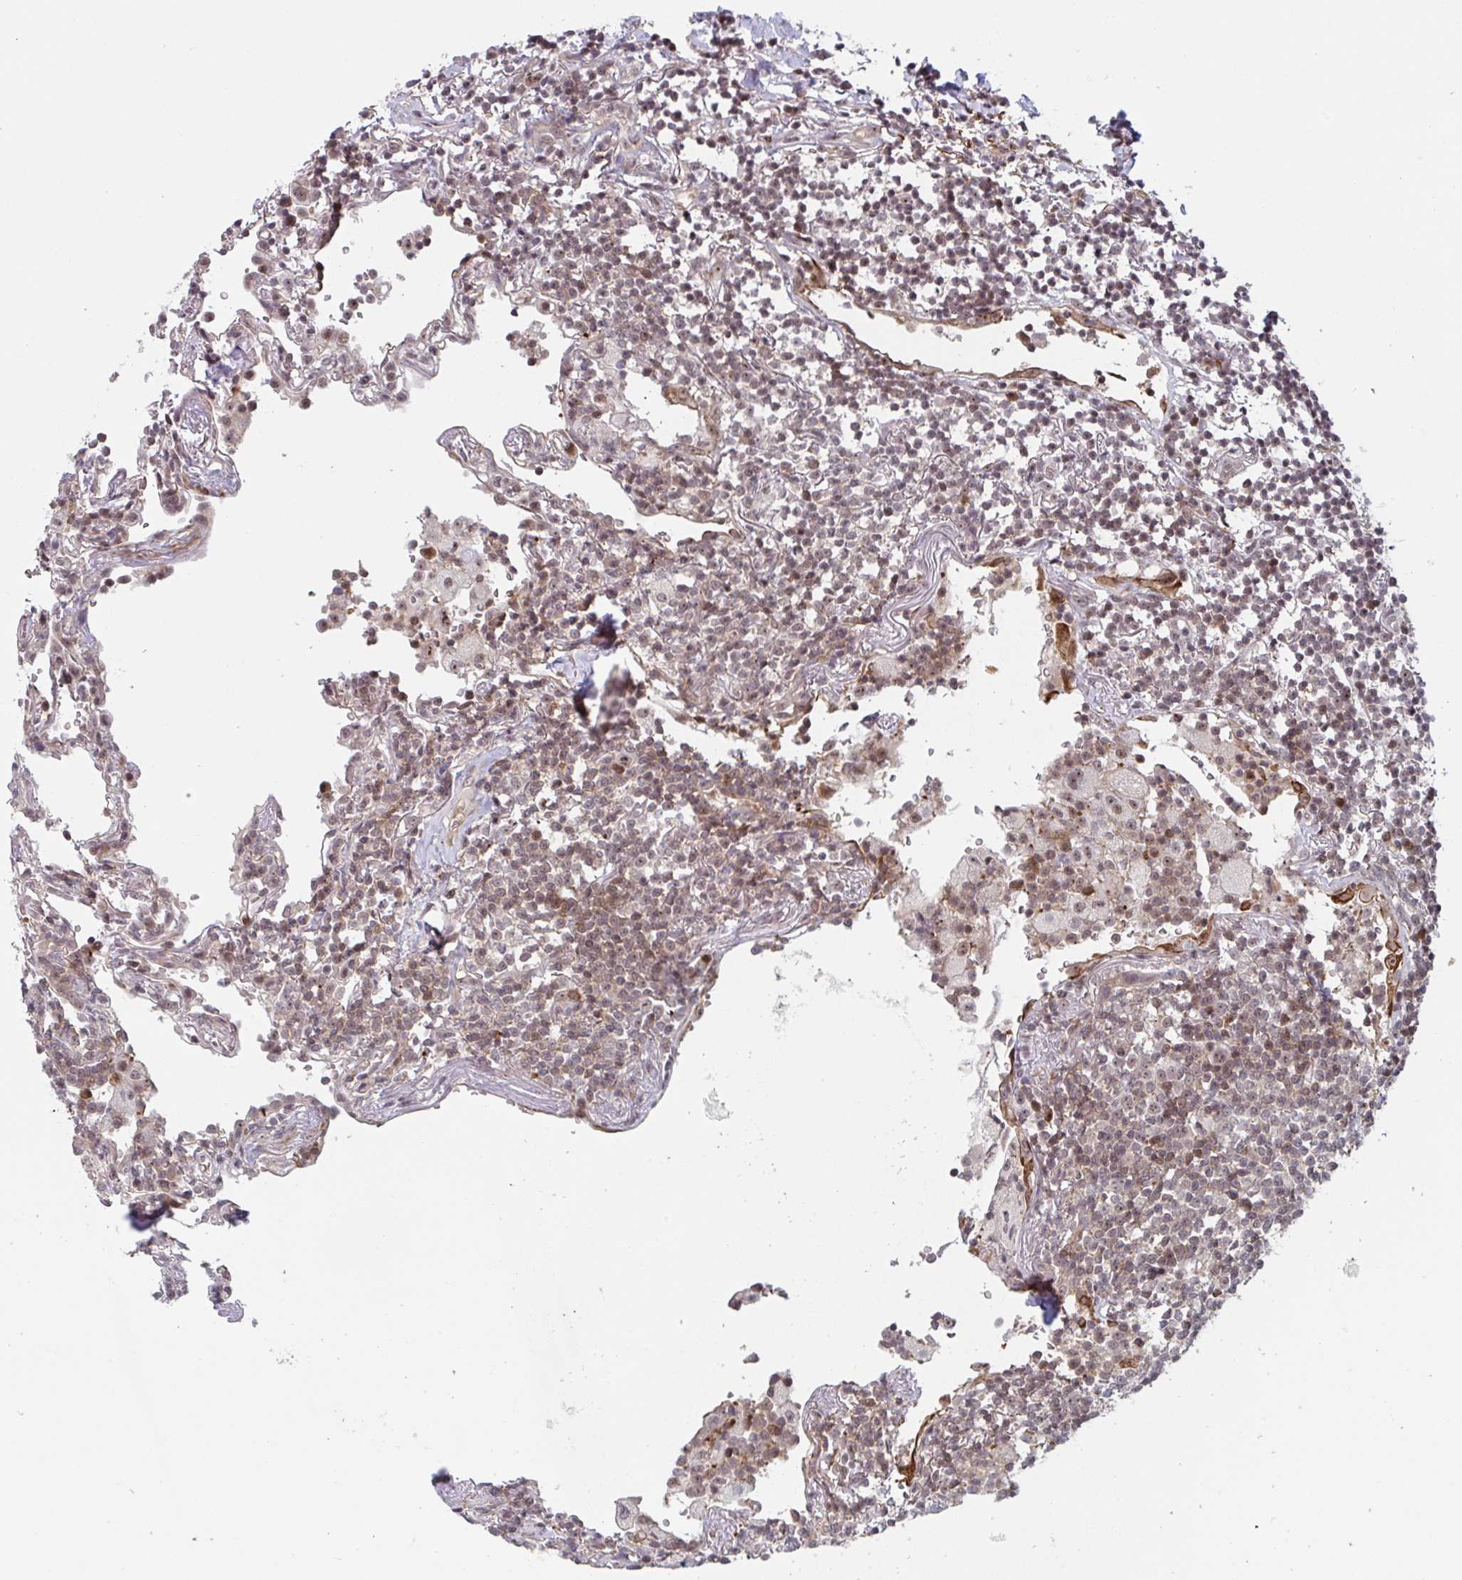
{"staining": {"intensity": "weak", "quantity": ">75%", "location": "cytoplasmic/membranous,nuclear"}, "tissue": "lymphoma", "cell_type": "Tumor cells", "image_type": "cancer", "snomed": [{"axis": "morphology", "description": "Malignant lymphoma, non-Hodgkin's type, Low grade"}, {"axis": "topography", "description": "Lung"}], "caption": "Immunohistochemistry (IHC) image of neoplastic tissue: human low-grade malignant lymphoma, non-Hodgkin's type stained using immunohistochemistry shows low levels of weak protein expression localized specifically in the cytoplasmic/membranous and nuclear of tumor cells, appearing as a cytoplasmic/membranous and nuclear brown color.", "gene": "NLRP13", "patient": {"sex": "female", "age": 71}}